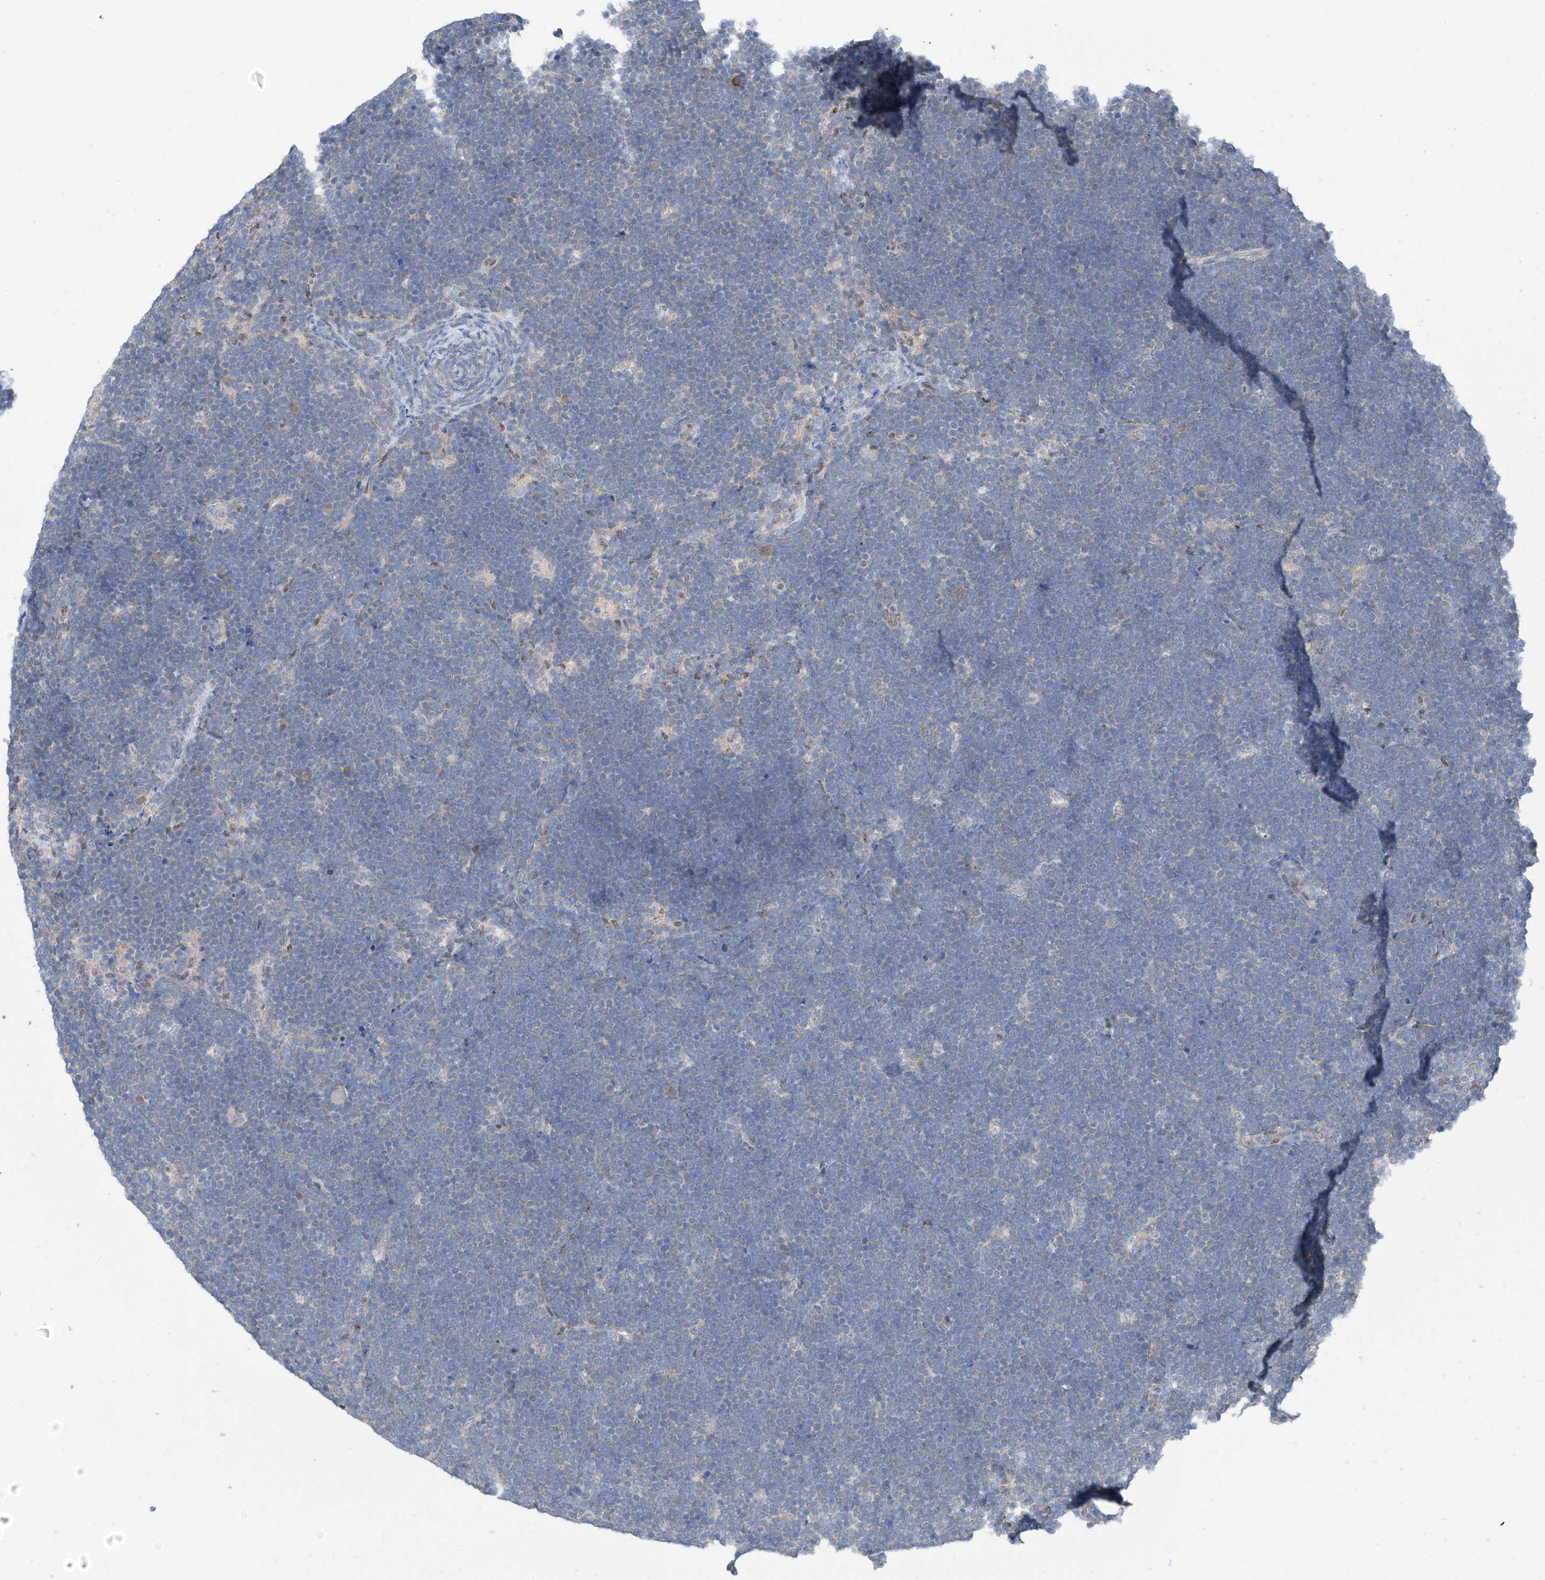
{"staining": {"intensity": "negative", "quantity": "none", "location": "none"}, "tissue": "lymphoma", "cell_type": "Tumor cells", "image_type": "cancer", "snomed": [{"axis": "morphology", "description": "Malignant lymphoma, non-Hodgkin's type, High grade"}, {"axis": "topography", "description": "Lymph node"}], "caption": "Malignant lymphoma, non-Hodgkin's type (high-grade) stained for a protein using immunohistochemistry exhibits no positivity tumor cells.", "gene": "RPL4", "patient": {"sex": "male", "age": 13}}